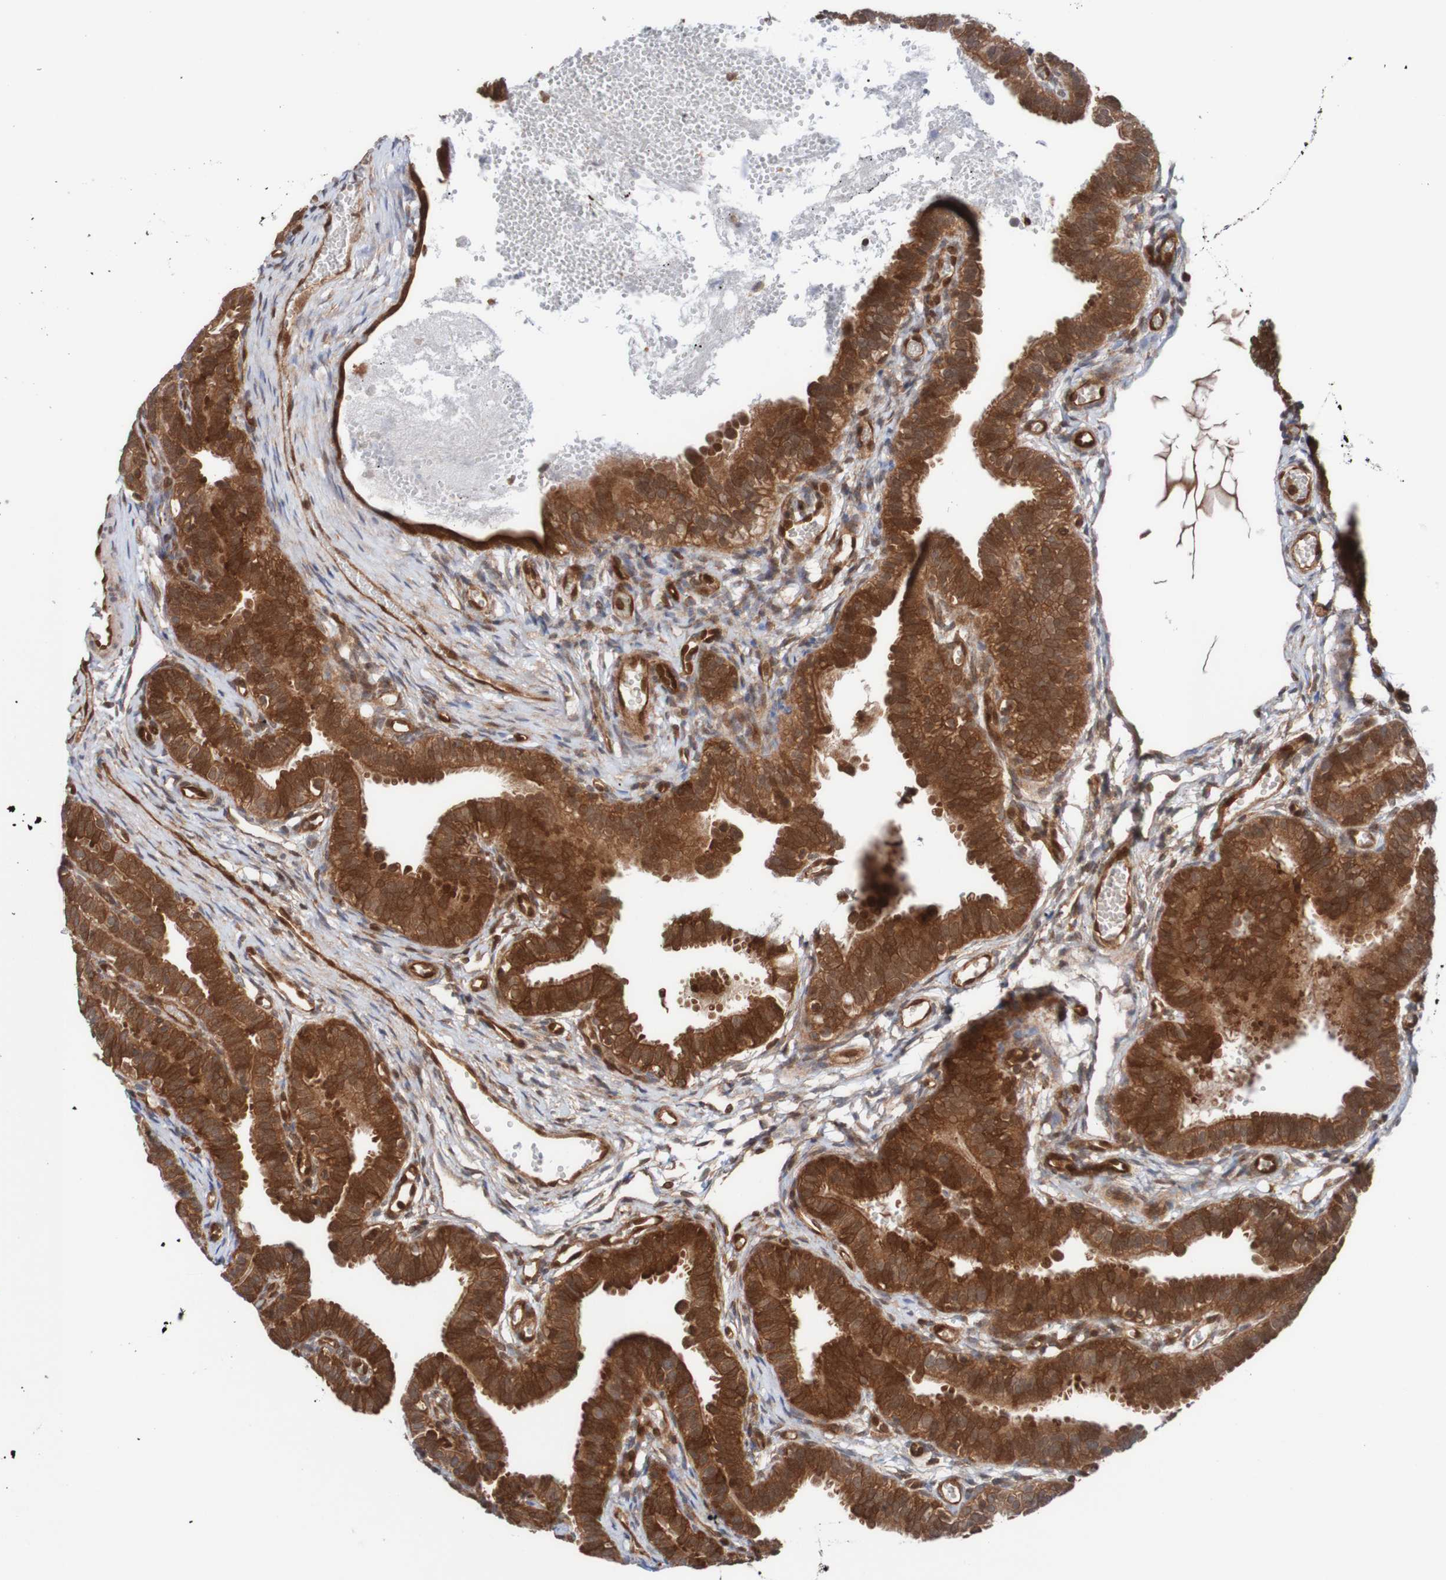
{"staining": {"intensity": "strong", "quantity": ">75%", "location": "cytoplasmic/membranous"}, "tissue": "fallopian tube", "cell_type": "Glandular cells", "image_type": "normal", "snomed": [{"axis": "morphology", "description": "Normal tissue, NOS"}, {"axis": "topography", "description": "Fallopian tube"}, {"axis": "topography", "description": "Placenta"}], "caption": "IHC staining of unremarkable fallopian tube, which demonstrates high levels of strong cytoplasmic/membranous expression in about >75% of glandular cells indicating strong cytoplasmic/membranous protein positivity. The staining was performed using DAB (brown) for protein detection and nuclei were counterstained in hematoxylin (blue).", "gene": "RIGI", "patient": {"sex": "female", "age": 34}}